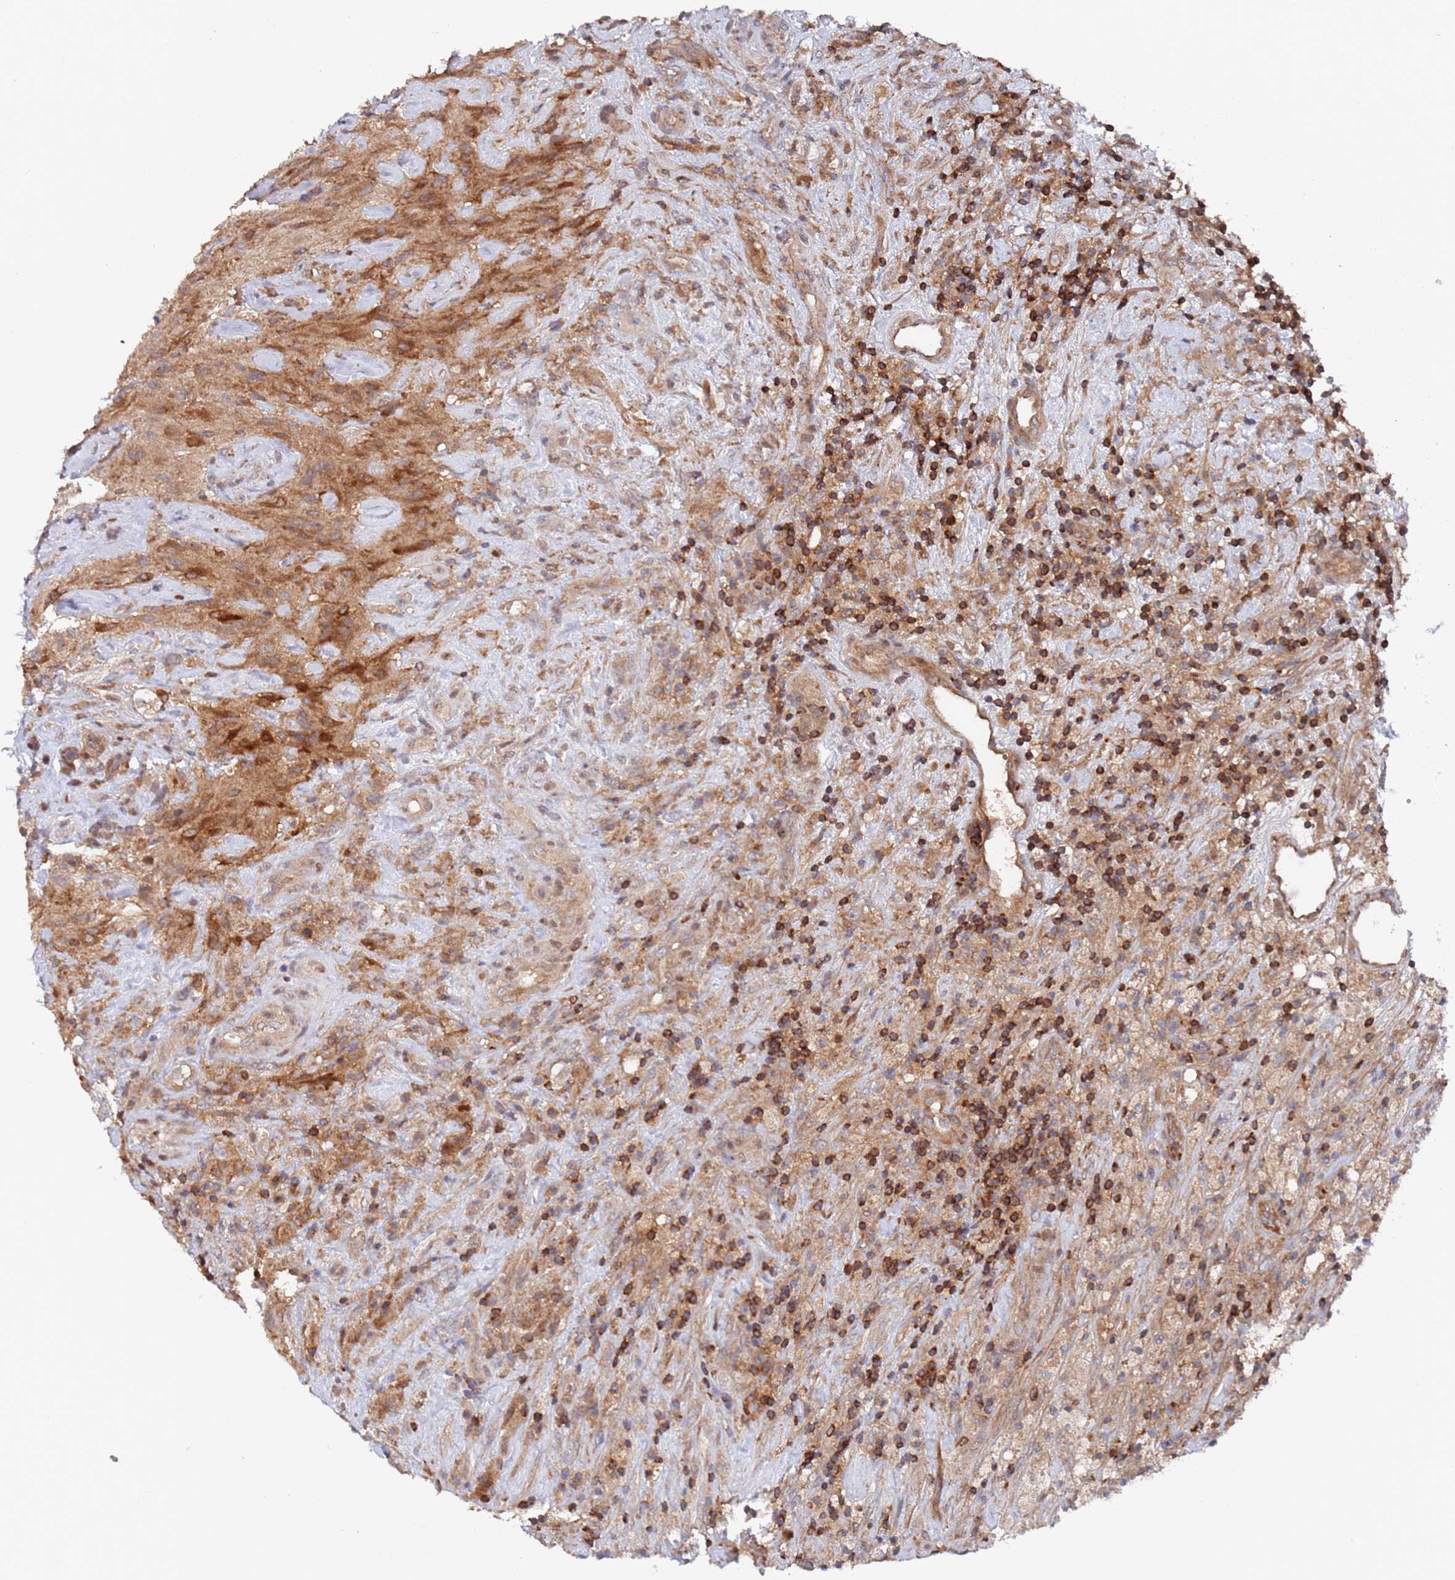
{"staining": {"intensity": "moderate", "quantity": ">75%", "location": "cytoplasmic/membranous"}, "tissue": "glioma", "cell_type": "Tumor cells", "image_type": "cancer", "snomed": [{"axis": "morphology", "description": "Glioma, malignant, High grade"}, {"axis": "topography", "description": "Brain"}], "caption": "Immunohistochemical staining of malignant glioma (high-grade) reveals medium levels of moderate cytoplasmic/membranous expression in approximately >75% of tumor cells. The staining is performed using DAB brown chromogen to label protein expression. The nuclei are counter-stained blue using hematoxylin.", "gene": "DDX60", "patient": {"sex": "male", "age": 69}}